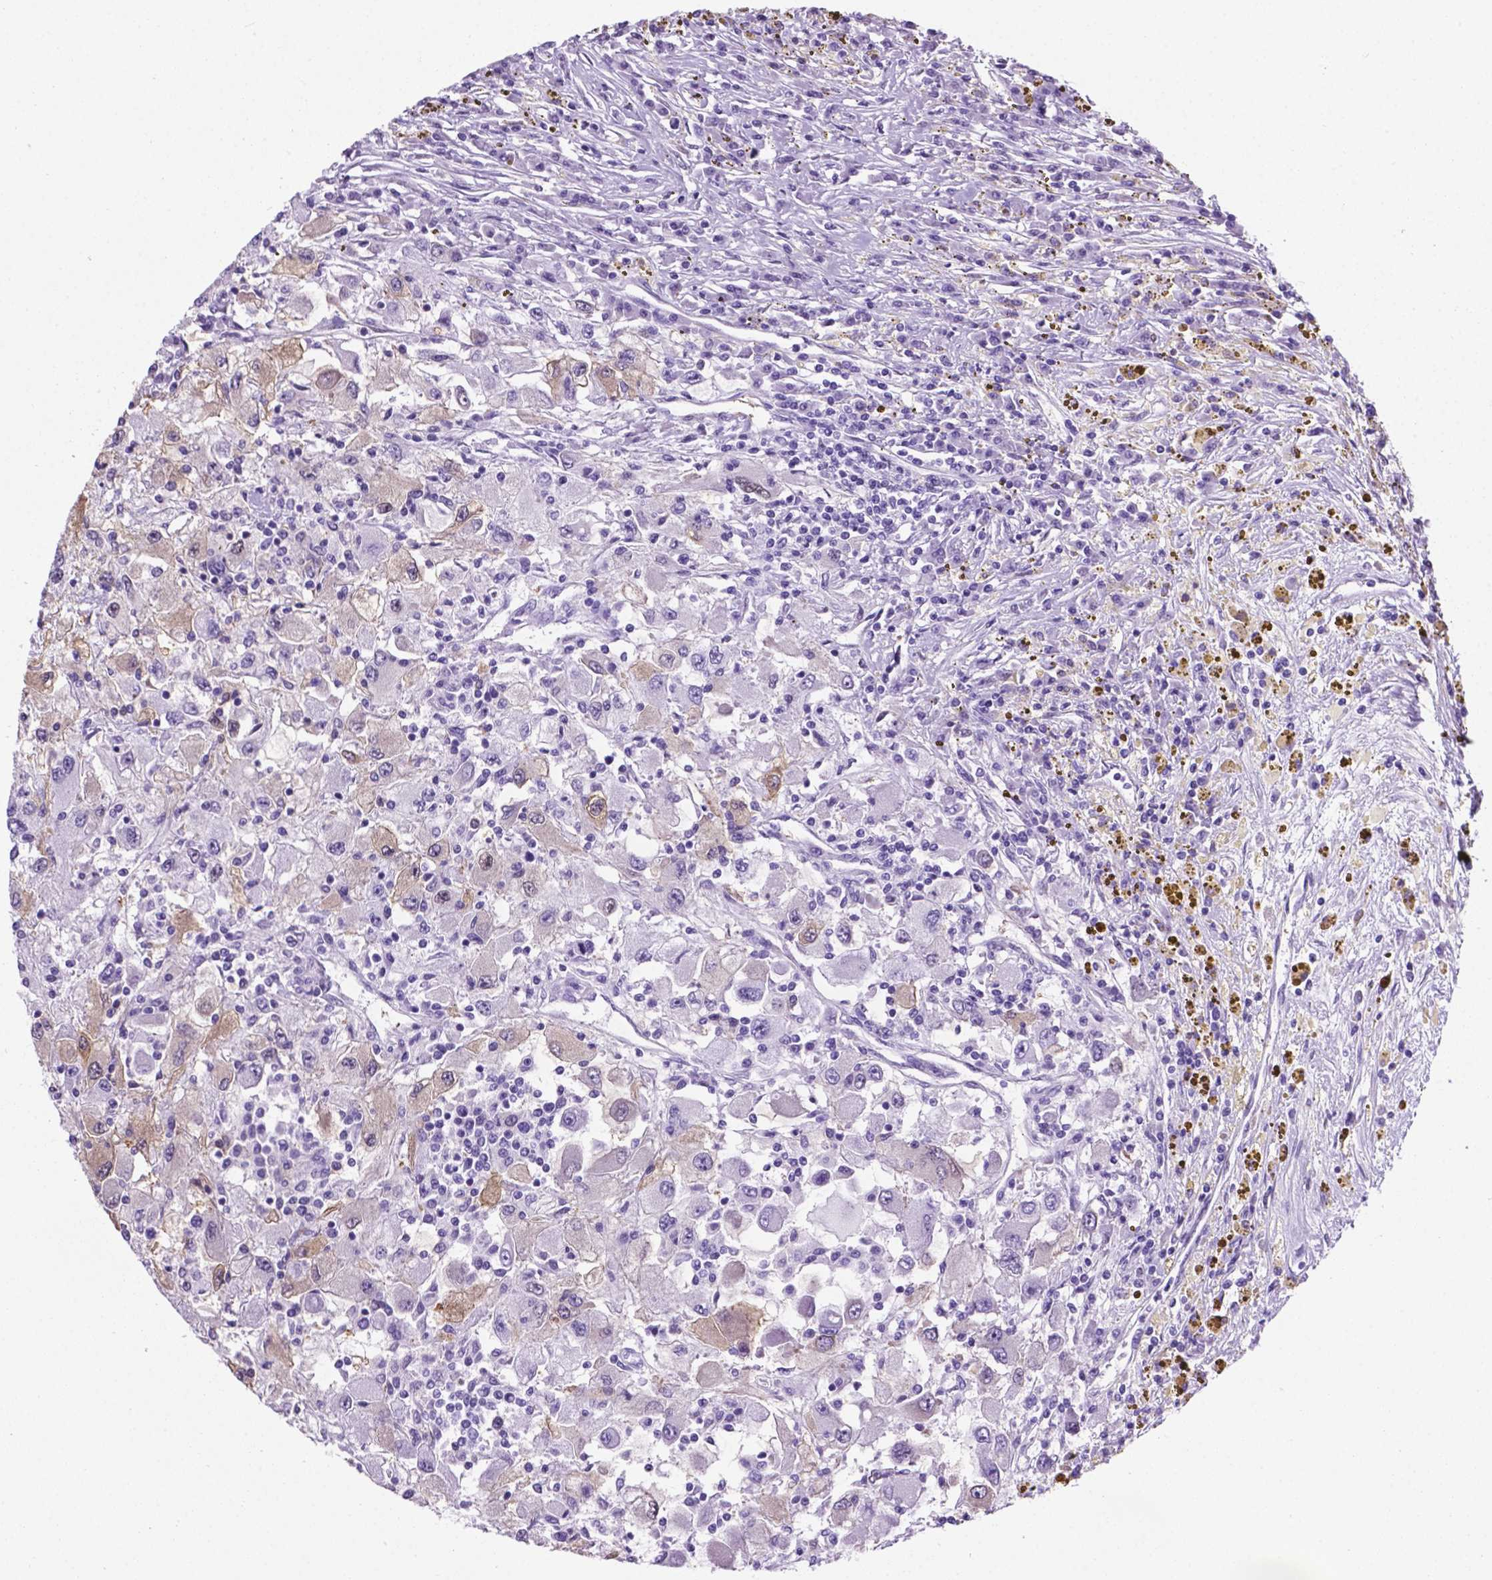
{"staining": {"intensity": "negative", "quantity": "none", "location": "none"}, "tissue": "renal cancer", "cell_type": "Tumor cells", "image_type": "cancer", "snomed": [{"axis": "morphology", "description": "Adenocarcinoma, NOS"}, {"axis": "topography", "description": "Kidney"}], "caption": "The immunohistochemistry (IHC) micrograph has no significant positivity in tumor cells of renal adenocarcinoma tissue.", "gene": "C17orf107", "patient": {"sex": "female", "age": 67}}